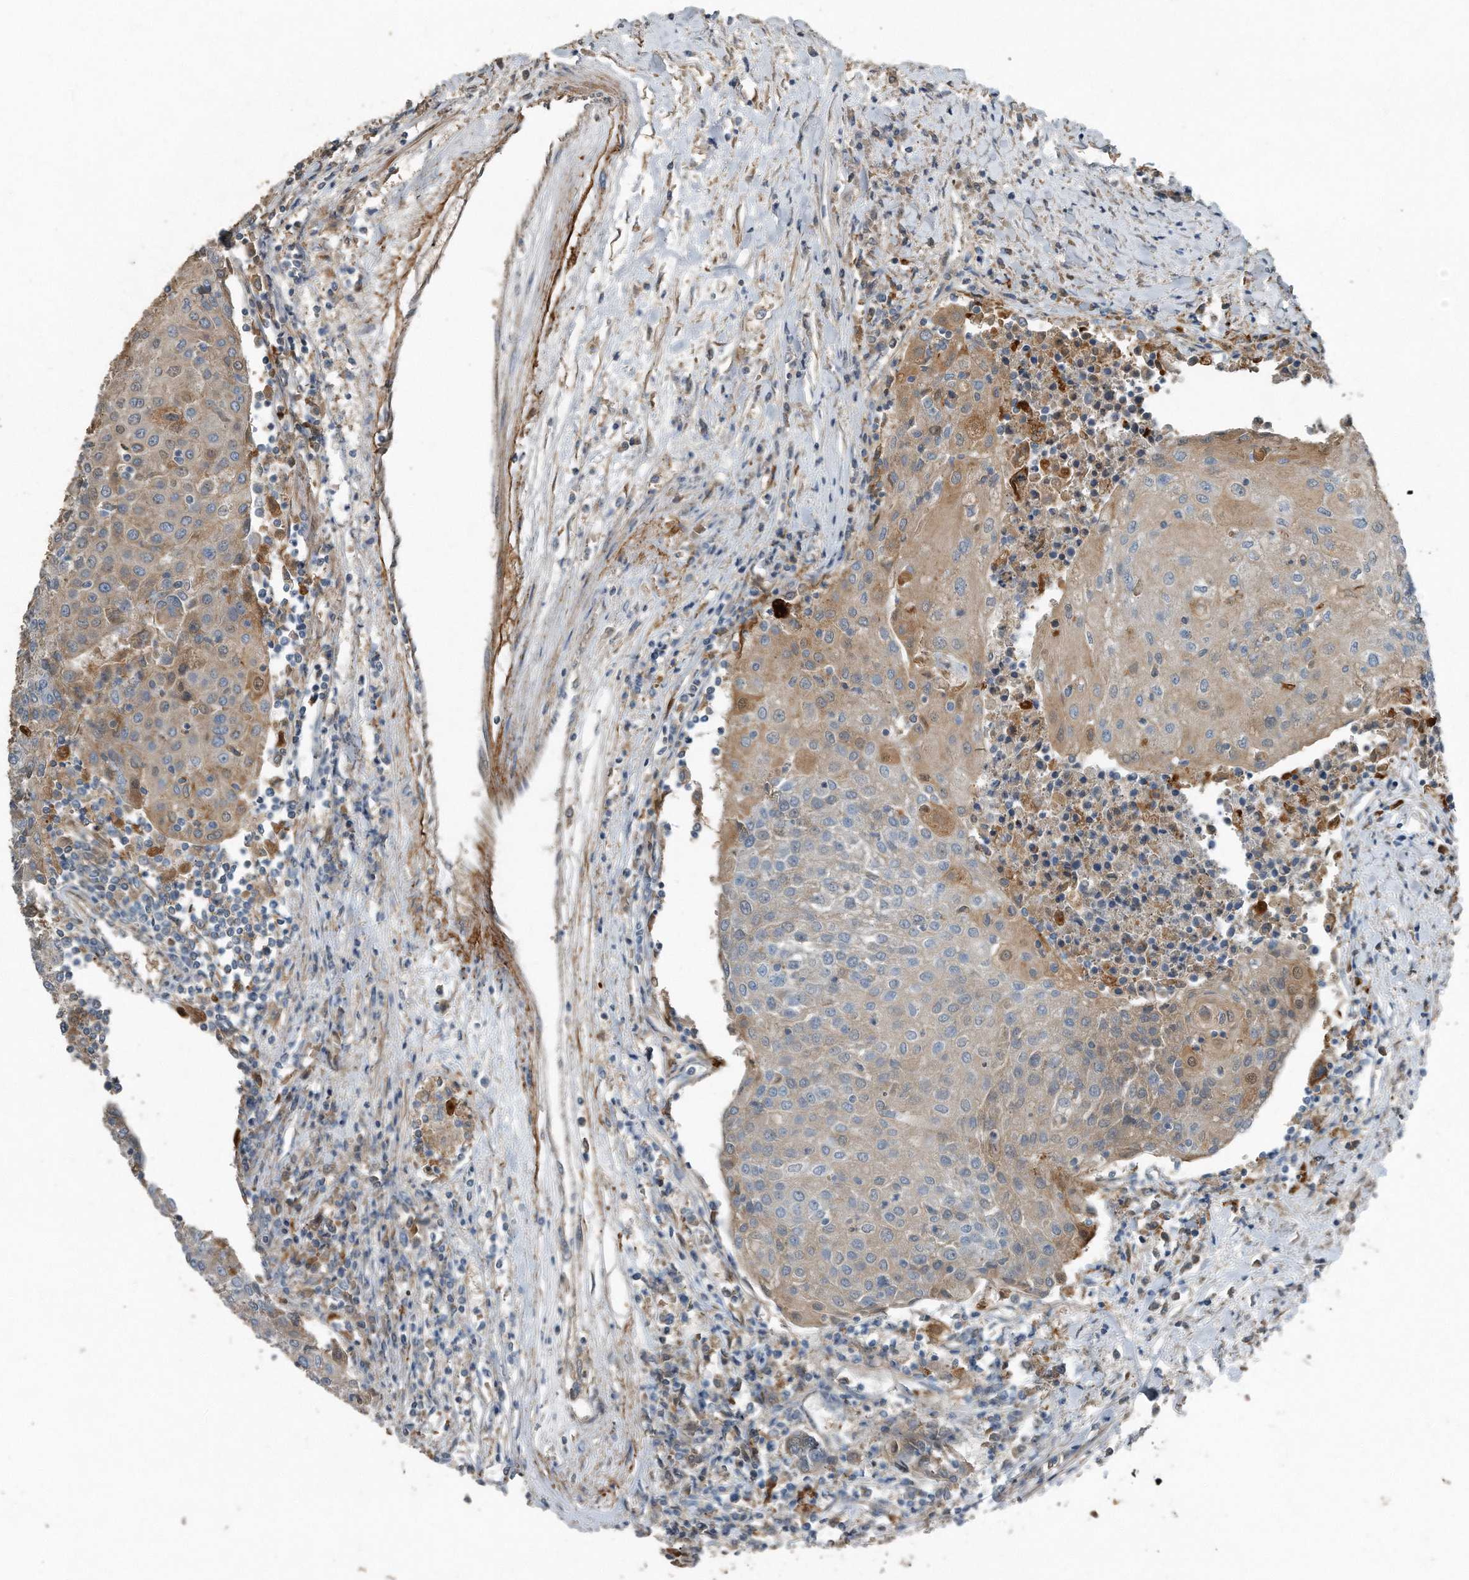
{"staining": {"intensity": "moderate", "quantity": "<25%", "location": "cytoplasmic/membranous"}, "tissue": "urothelial cancer", "cell_type": "Tumor cells", "image_type": "cancer", "snomed": [{"axis": "morphology", "description": "Urothelial carcinoma, High grade"}, {"axis": "topography", "description": "Urinary bladder"}], "caption": "High-grade urothelial carcinoma stained for a protein shows moderate cytoplasmic/membranous positivity in tumor cells.", "gene": "C9", "patient": {"sex": "female", "age": 85}}